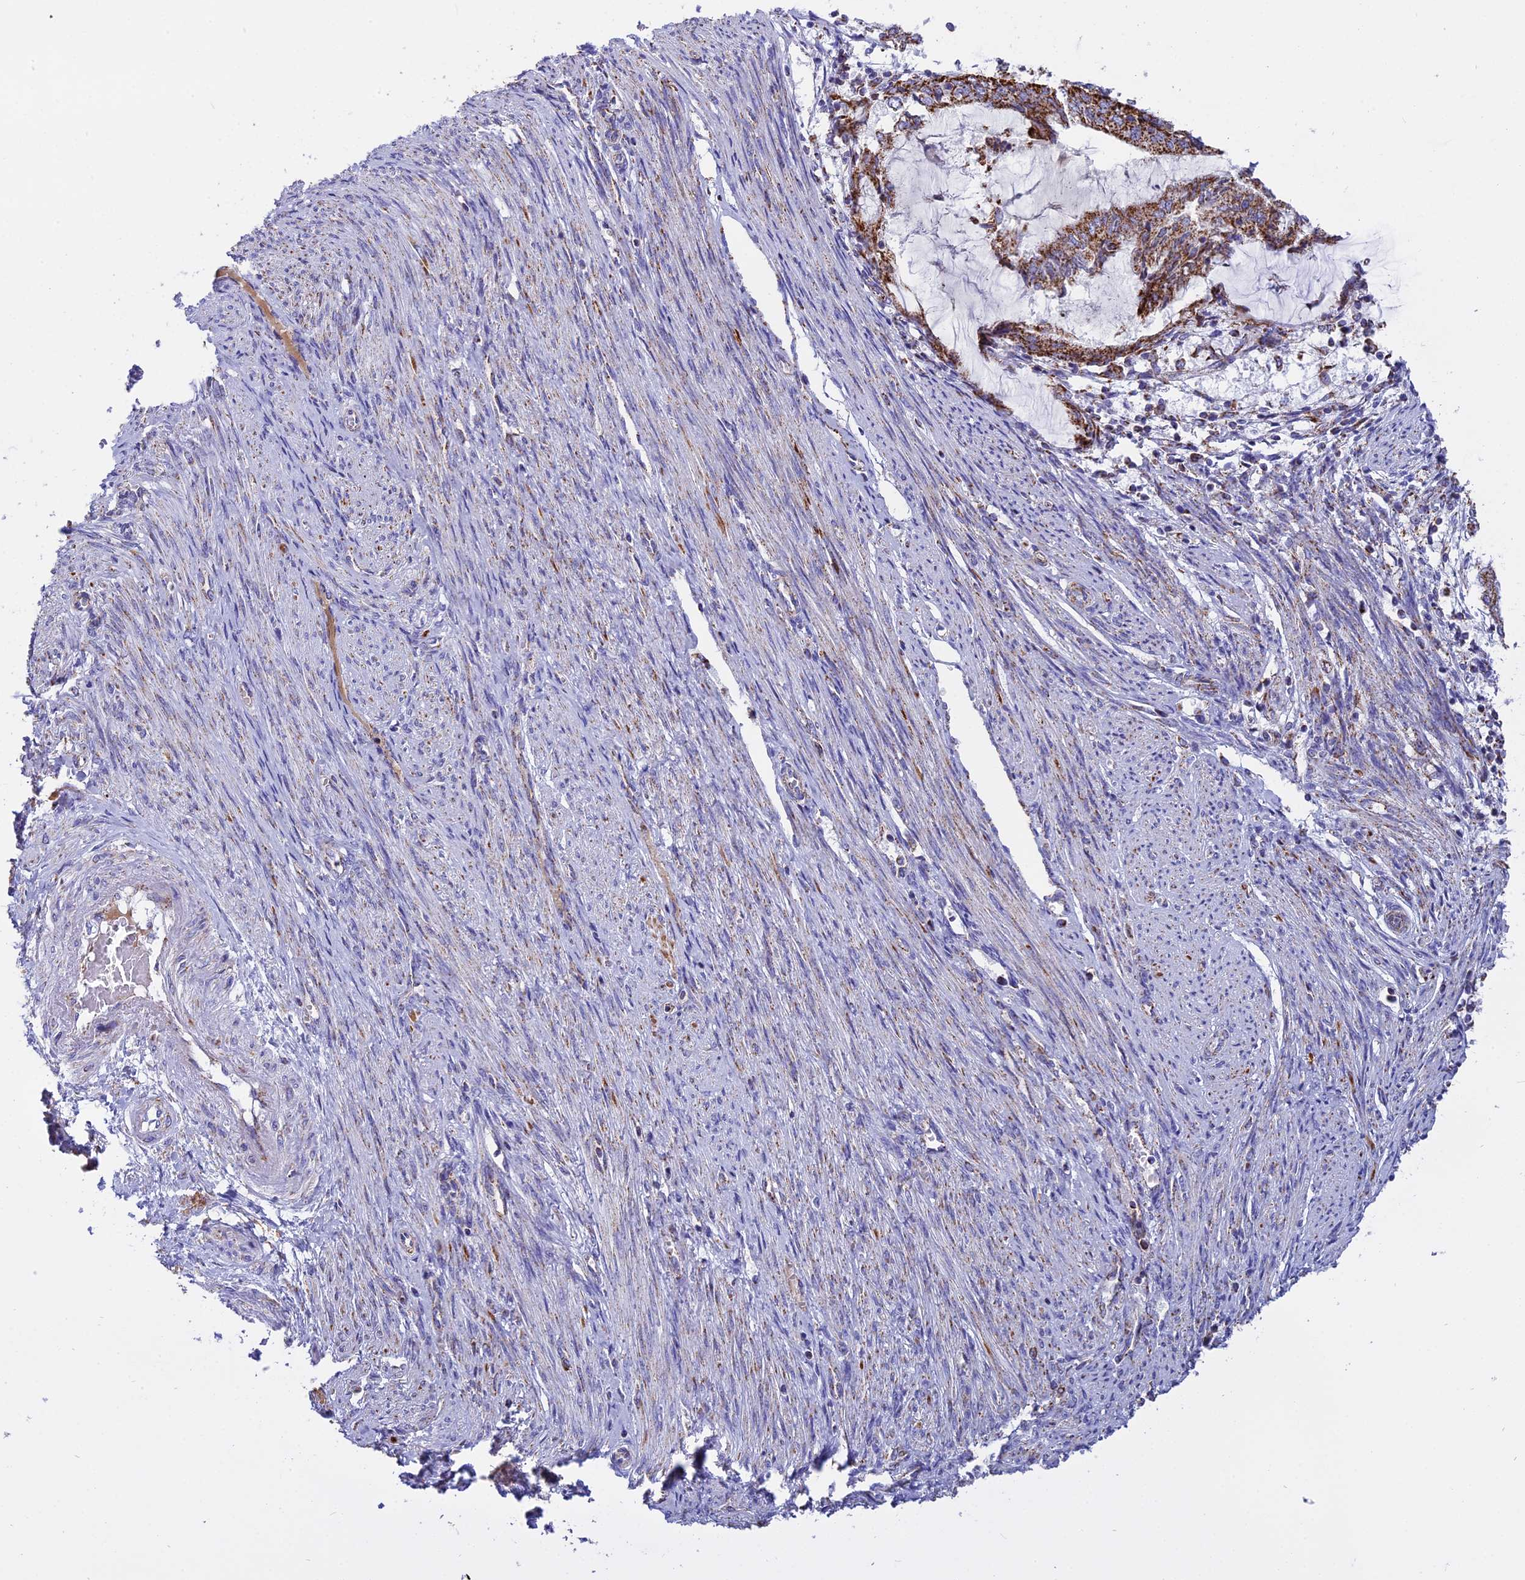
{"staining": {"intensity": "strong", "quantity": ">75%", "location": "cytoplasmic/membranous"}, "tissue": "endometrial cancer", "cell_type": "Tumor cells", "image_type": "cancer", "snomed": [{"axis": "morphology", "description": "Adenocarcinoma, NOS"}, {"axis": "topography", "description": "Endometrium"}], "caption": "Approximately >75% of tumor cells in endometrial adenocarcinoma show strong cytoplasmic/membranous protein expression as visualized by brown immunohistochemical staining.", "gene": "MRPS34", "patient": {"sex": "female", "age": 81}}